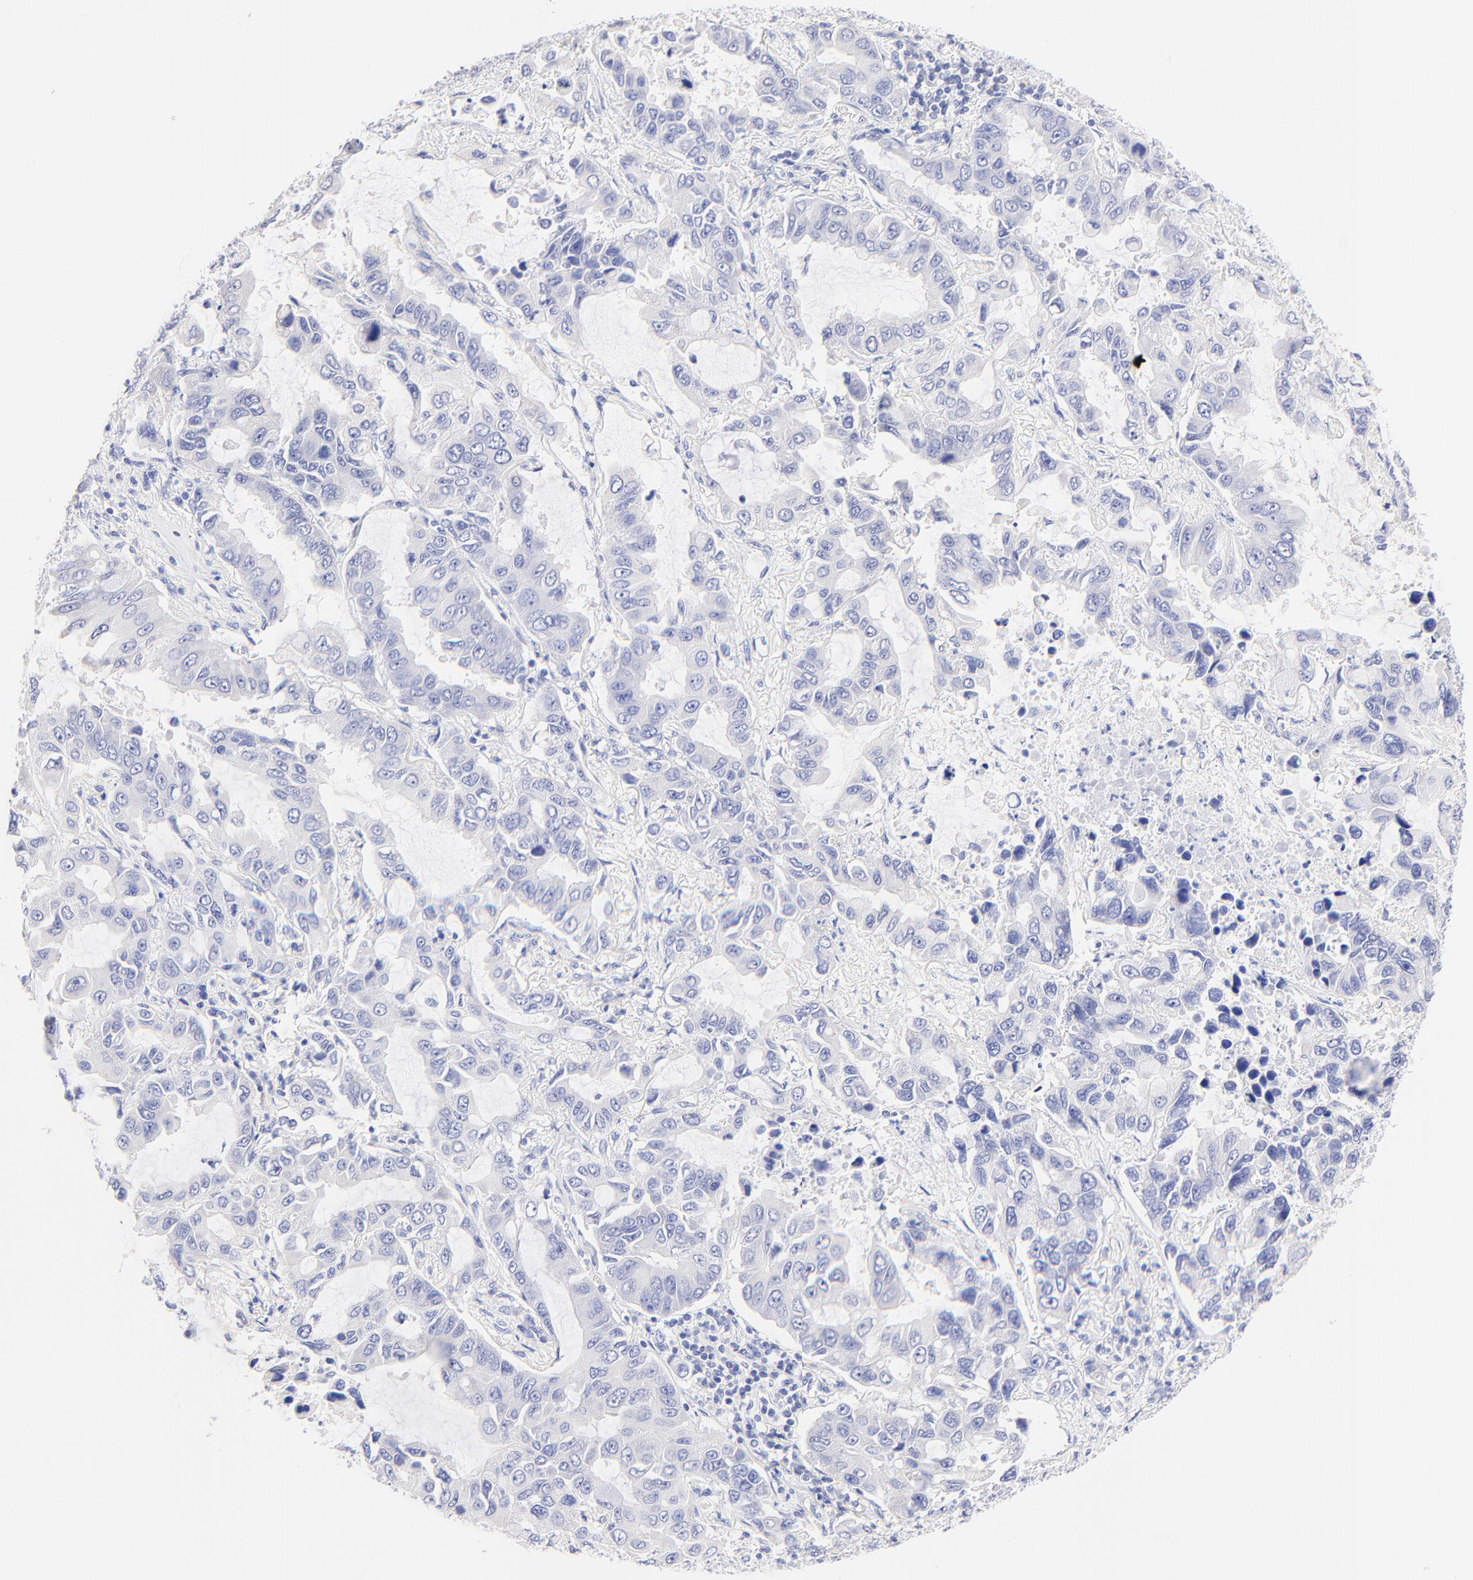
{"staining": {"intensity": "negative", "quantity": "none", "location": "none"}, "tissue": "lung cancer", "cell_type": "Tumor cells", "image_type": "cancer", "snomed": [{"axis": "morphology", "description": "Adenocarcinoma, NOS"}, {"axis": "topography", "description": "Lung"}], "caption": "Lung cancer (adenocarcinoma) stained for a protein using immunohistochemistry reveals no staining tumor cells.", "gene": "RAB3A", "patient": {"sex": "male", "age": 64}}